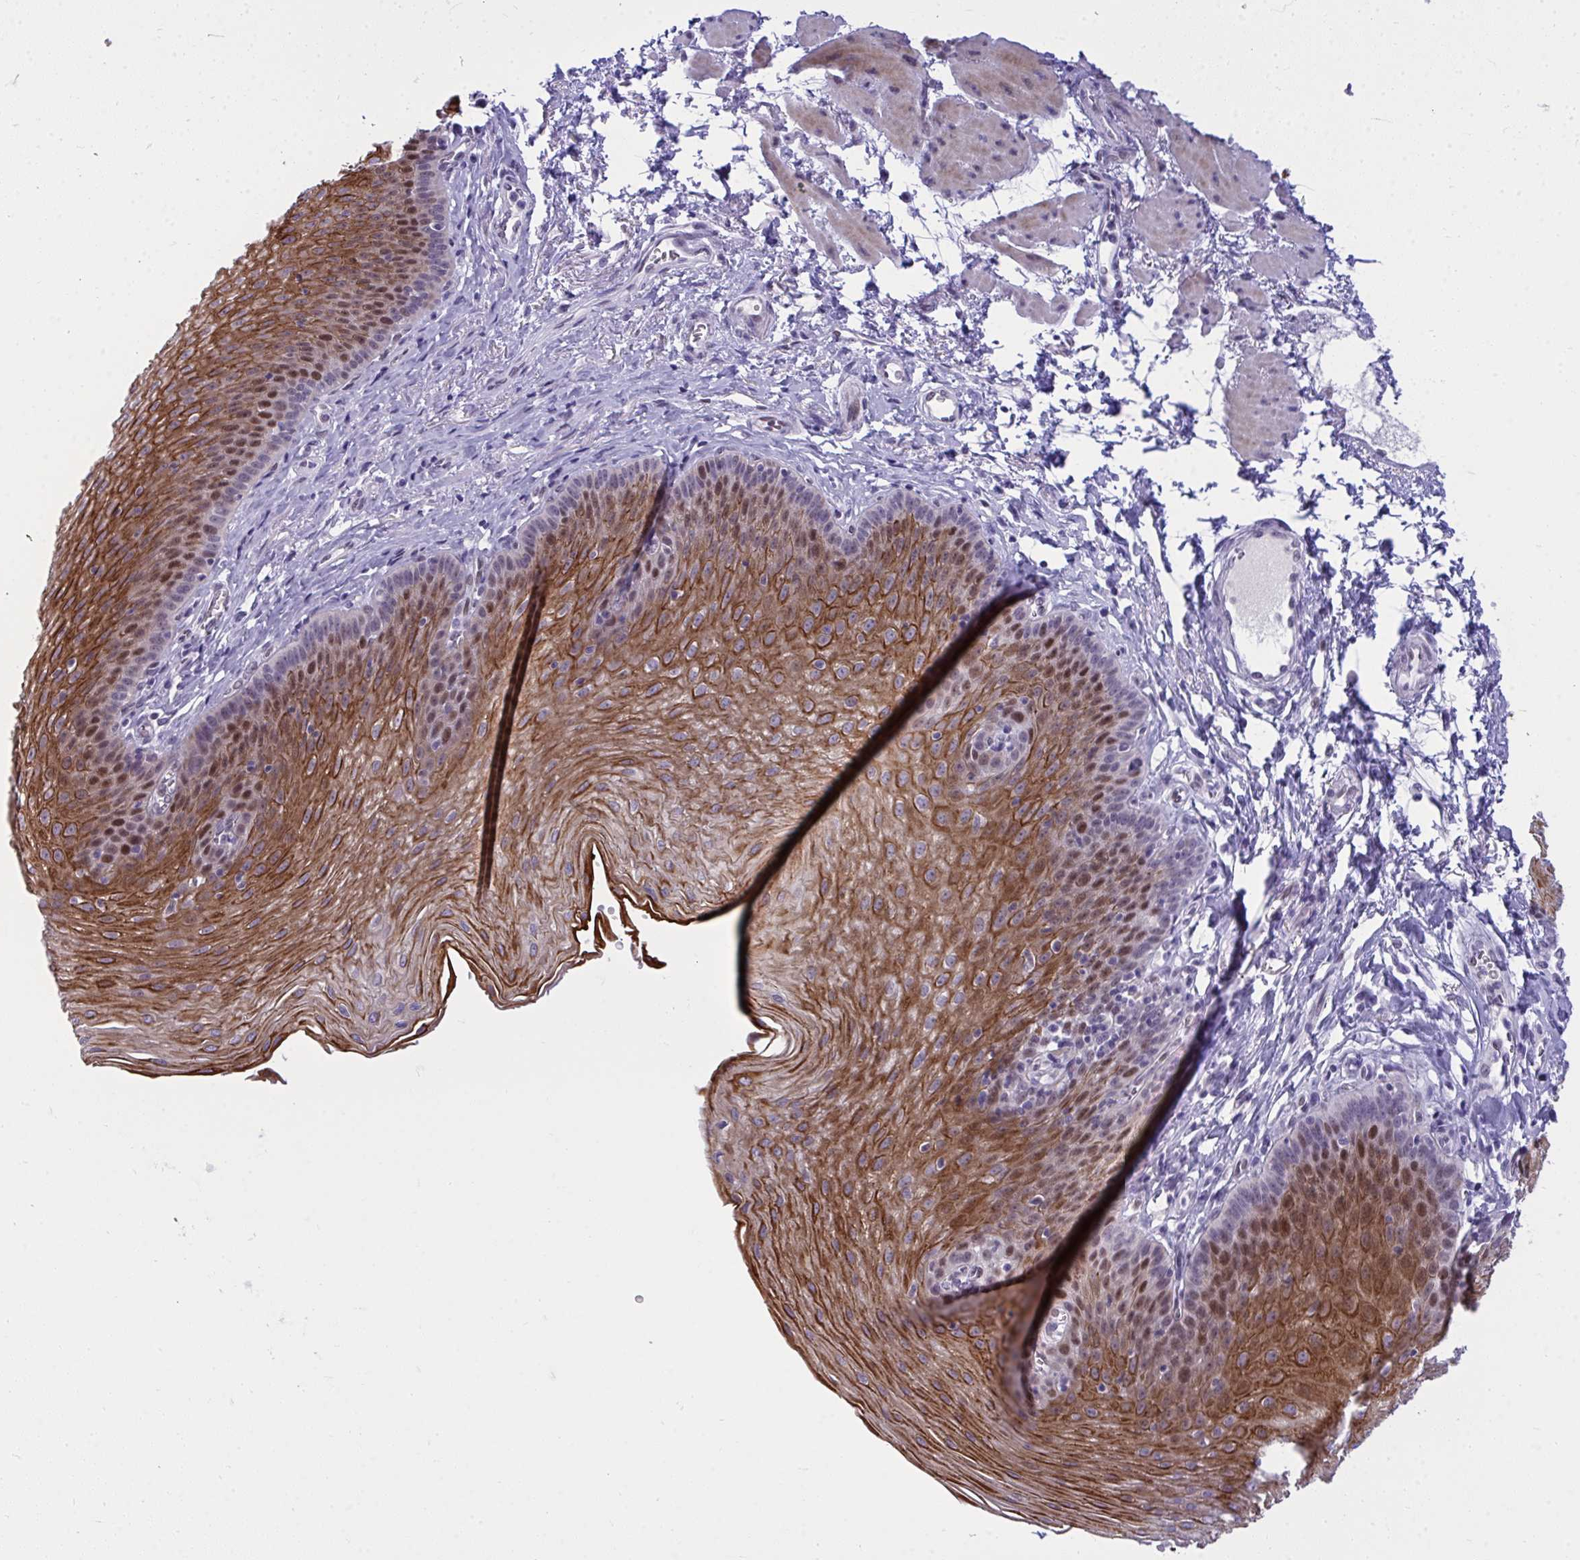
{"staining": {"intensity": "strong", "quantity": ">75%", "location": "cytoplasmic/membranous,nuclear"}, "tissue": "esophagus", "cell_type": "Squamous epithelial cells", "image_type": "normal", "snomed": [{"axis": "morphology", "description": "Normal tissue, NOS"}, {"axis": "topography", "description": "Esophagus"}], "caption": "Strong cytoplasmic/membranous,nuclear expression for a protein is appreciated in about >75% of squamous epithelial cells of benign esophagus using immunohistochemistry.", "gene": "TEAD4", "patient": {"sex": "female", "age": 81}}